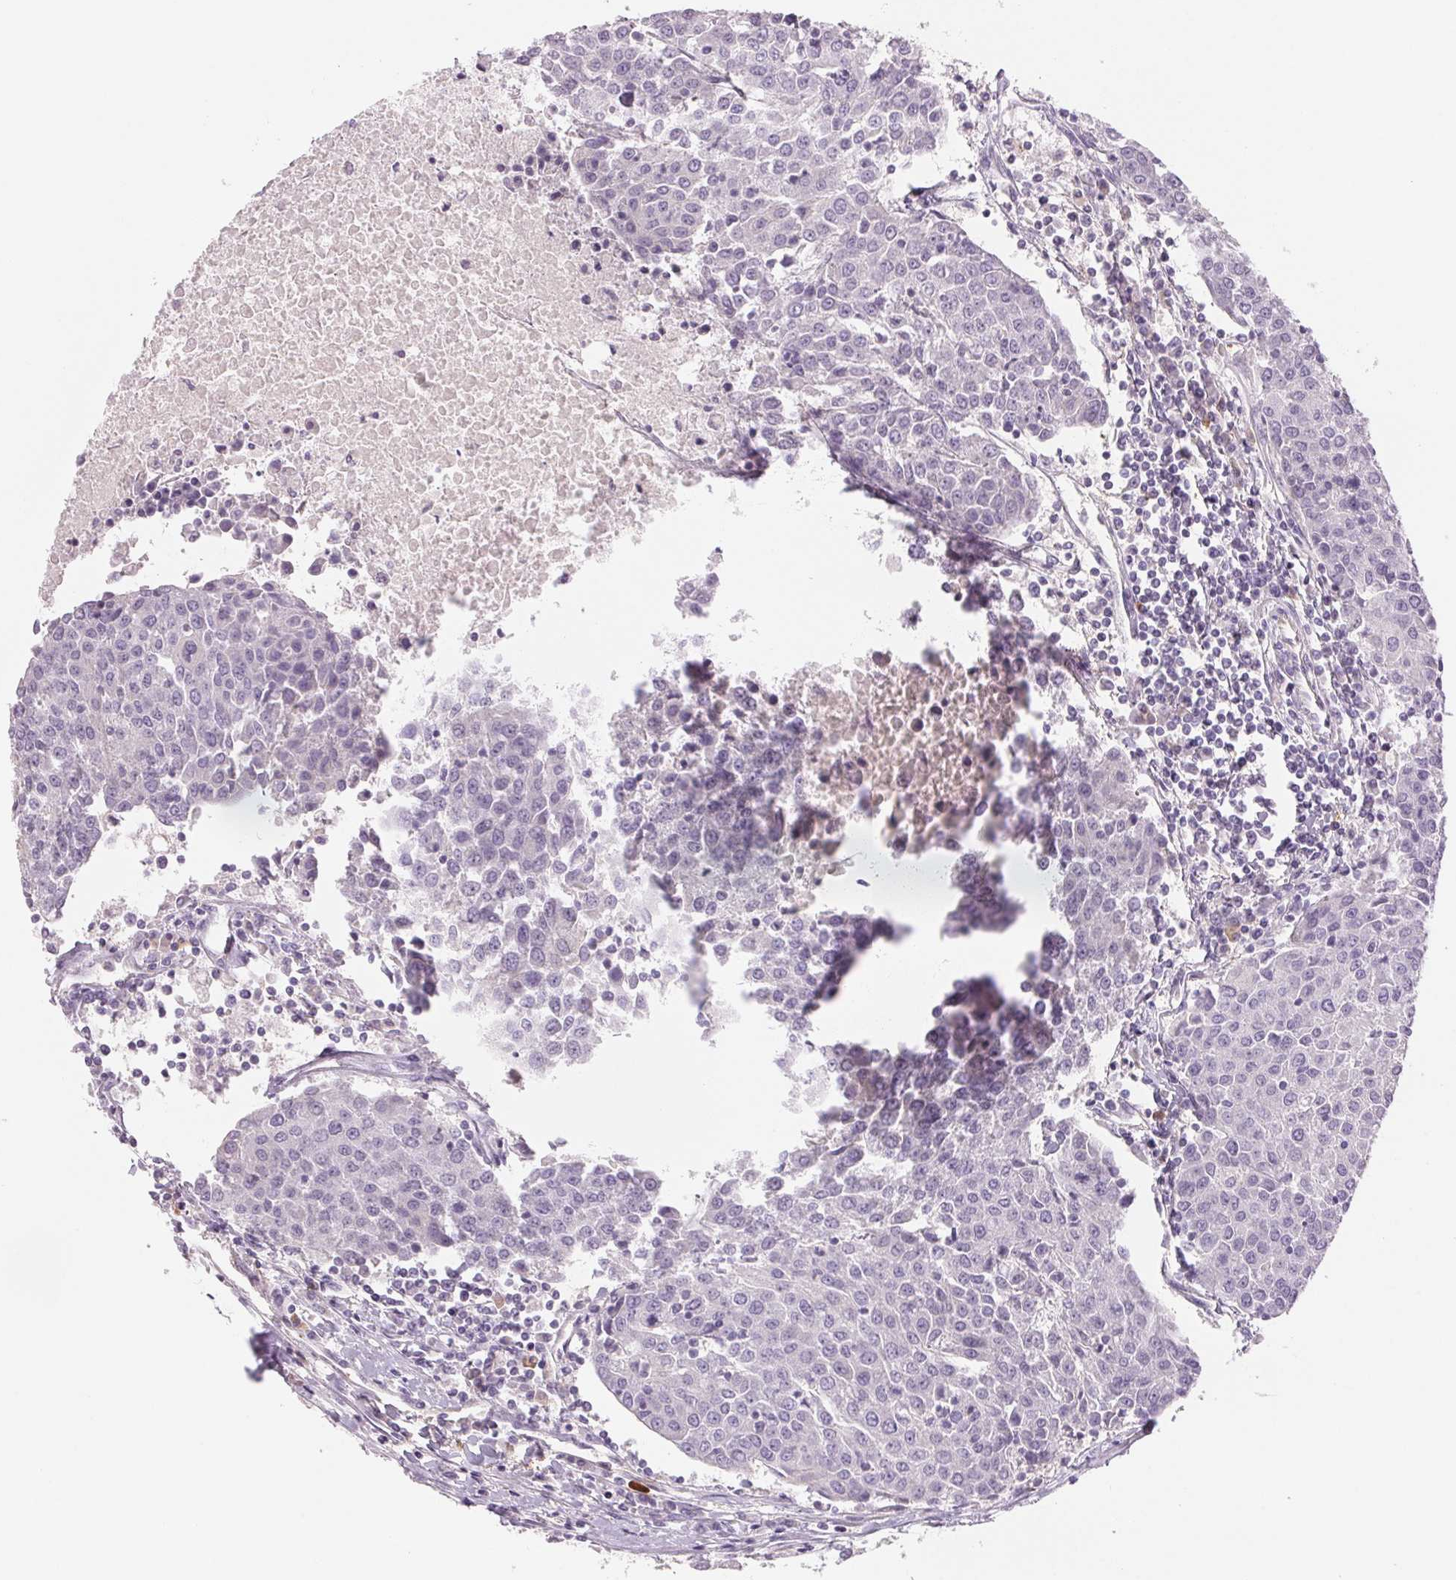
{"staining": {"intensity": "negative", "quantity": "none", "location": "none"}, "tissue": "urothelial cancer", "cell_type": "Tumor cells", "image_type": "cancer", "snomed": [{"axis": "morphology", "description": "Urothelial carcinoma, High grade"}, {"axis": "topography", "description": "Urinary bladder"}], "caption": "An immunohistochemistry (IHC) micrograph of urothelial cancer is shown. There is no staining in tumor cells of urothelial cancer. The staining is performed using DAB brown chromogen with nuclei counter-stained in using hematoxylin.", "gene": "ANKRD13B", "patient": {"sex": "female", "age": 85}}